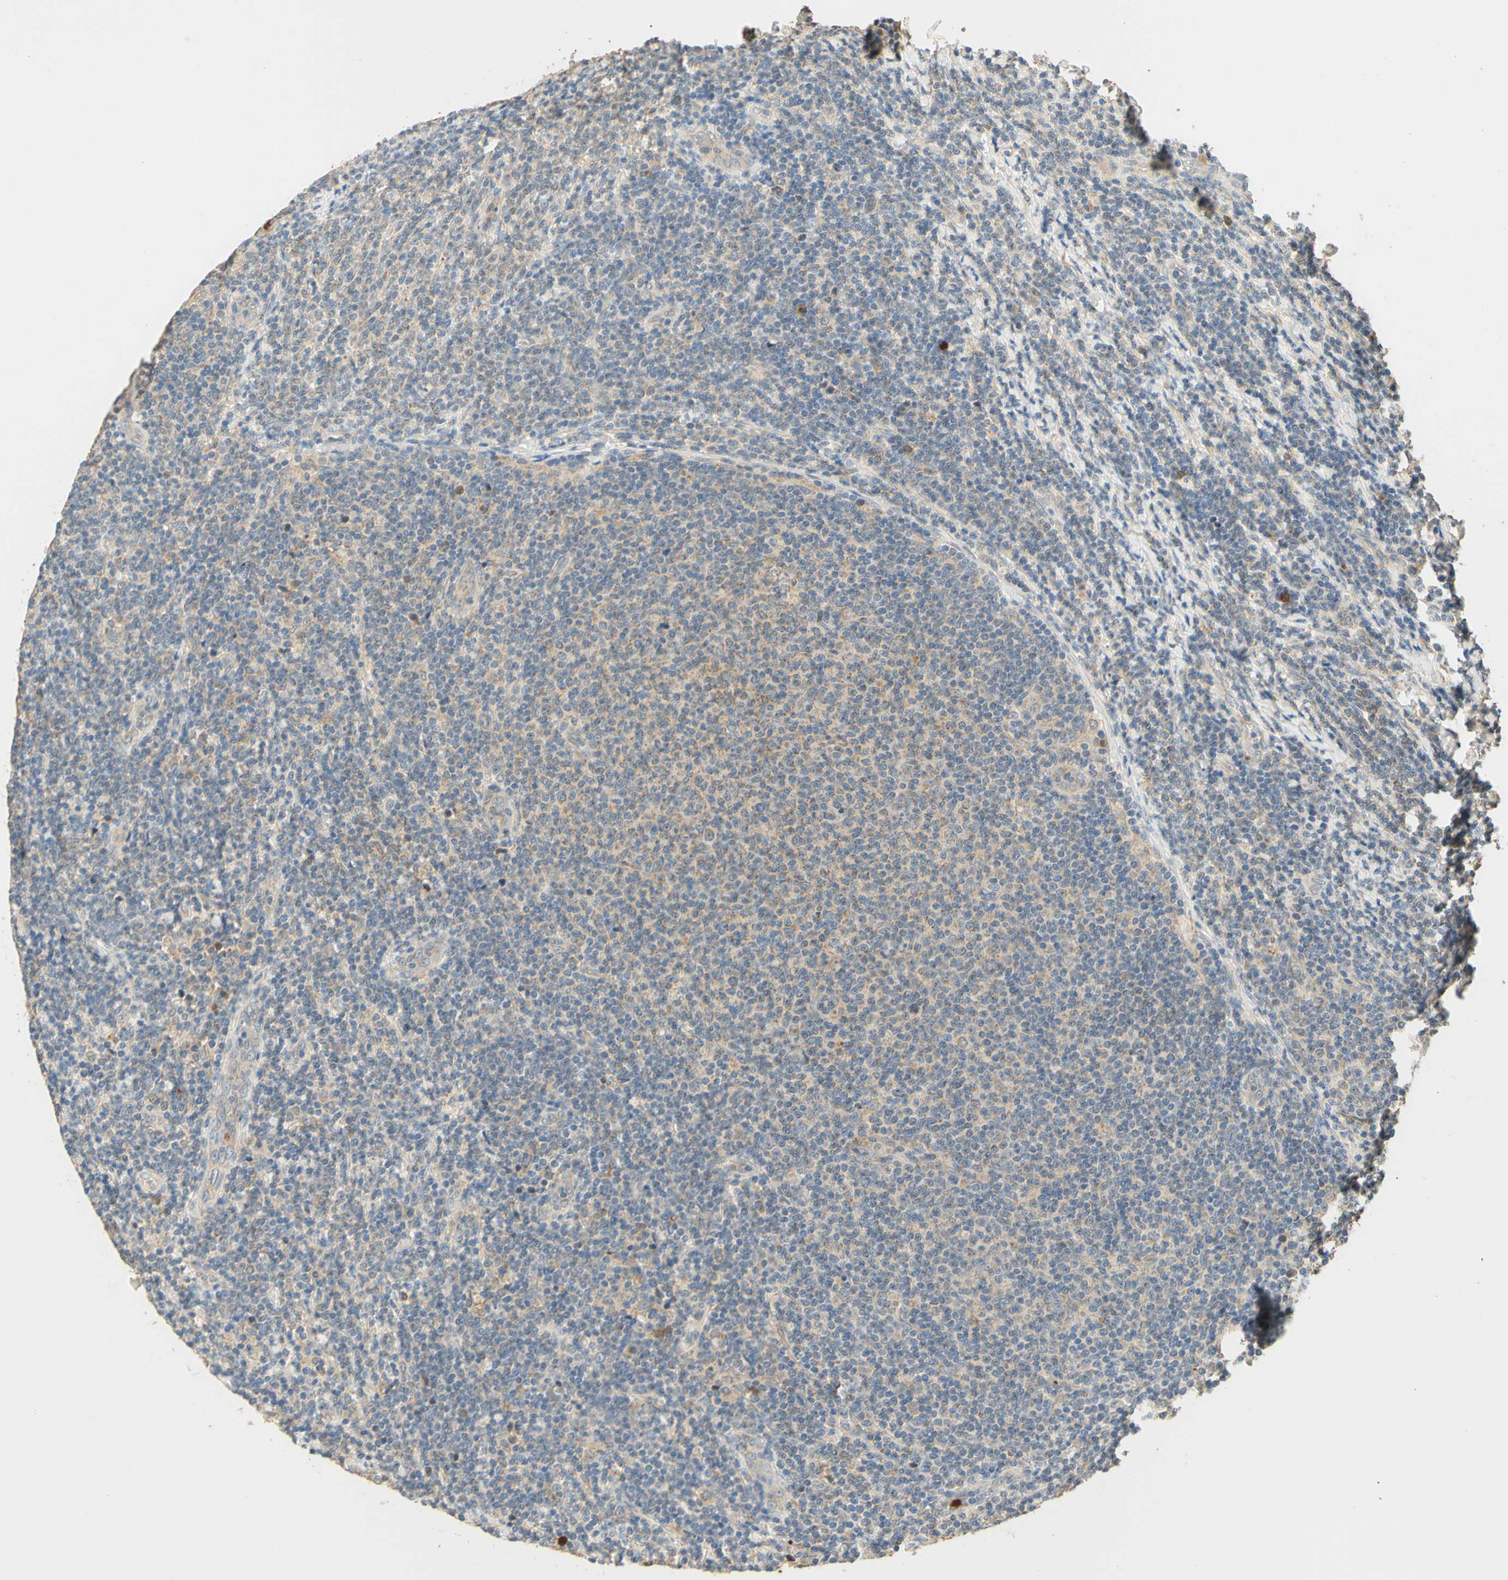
{"staining": {"intensity": "weak", "quantity": "25%-75%", "location": "cytoplasmic/membranous"}, "tissue": "lymphoma", "cell_type": "Tumor cells", "image_type": "cancer", "snomed": [{"axis": "morphology", "description": "Malignant lymphoma, non-Hodgkin's type, Low grade"}, {"axis": "topography", "description": "Lymph node"}], "caption": "The image exhibits a brown stain indicating the presence of a protein in the cytoplasmic/membranous of tumor cells in lymphoma. The protein of interest is shown in brown color, while the nuclei are stained blue.", "gene": "ENTREP2", "patient": {"sex": "male", "age": 66}}